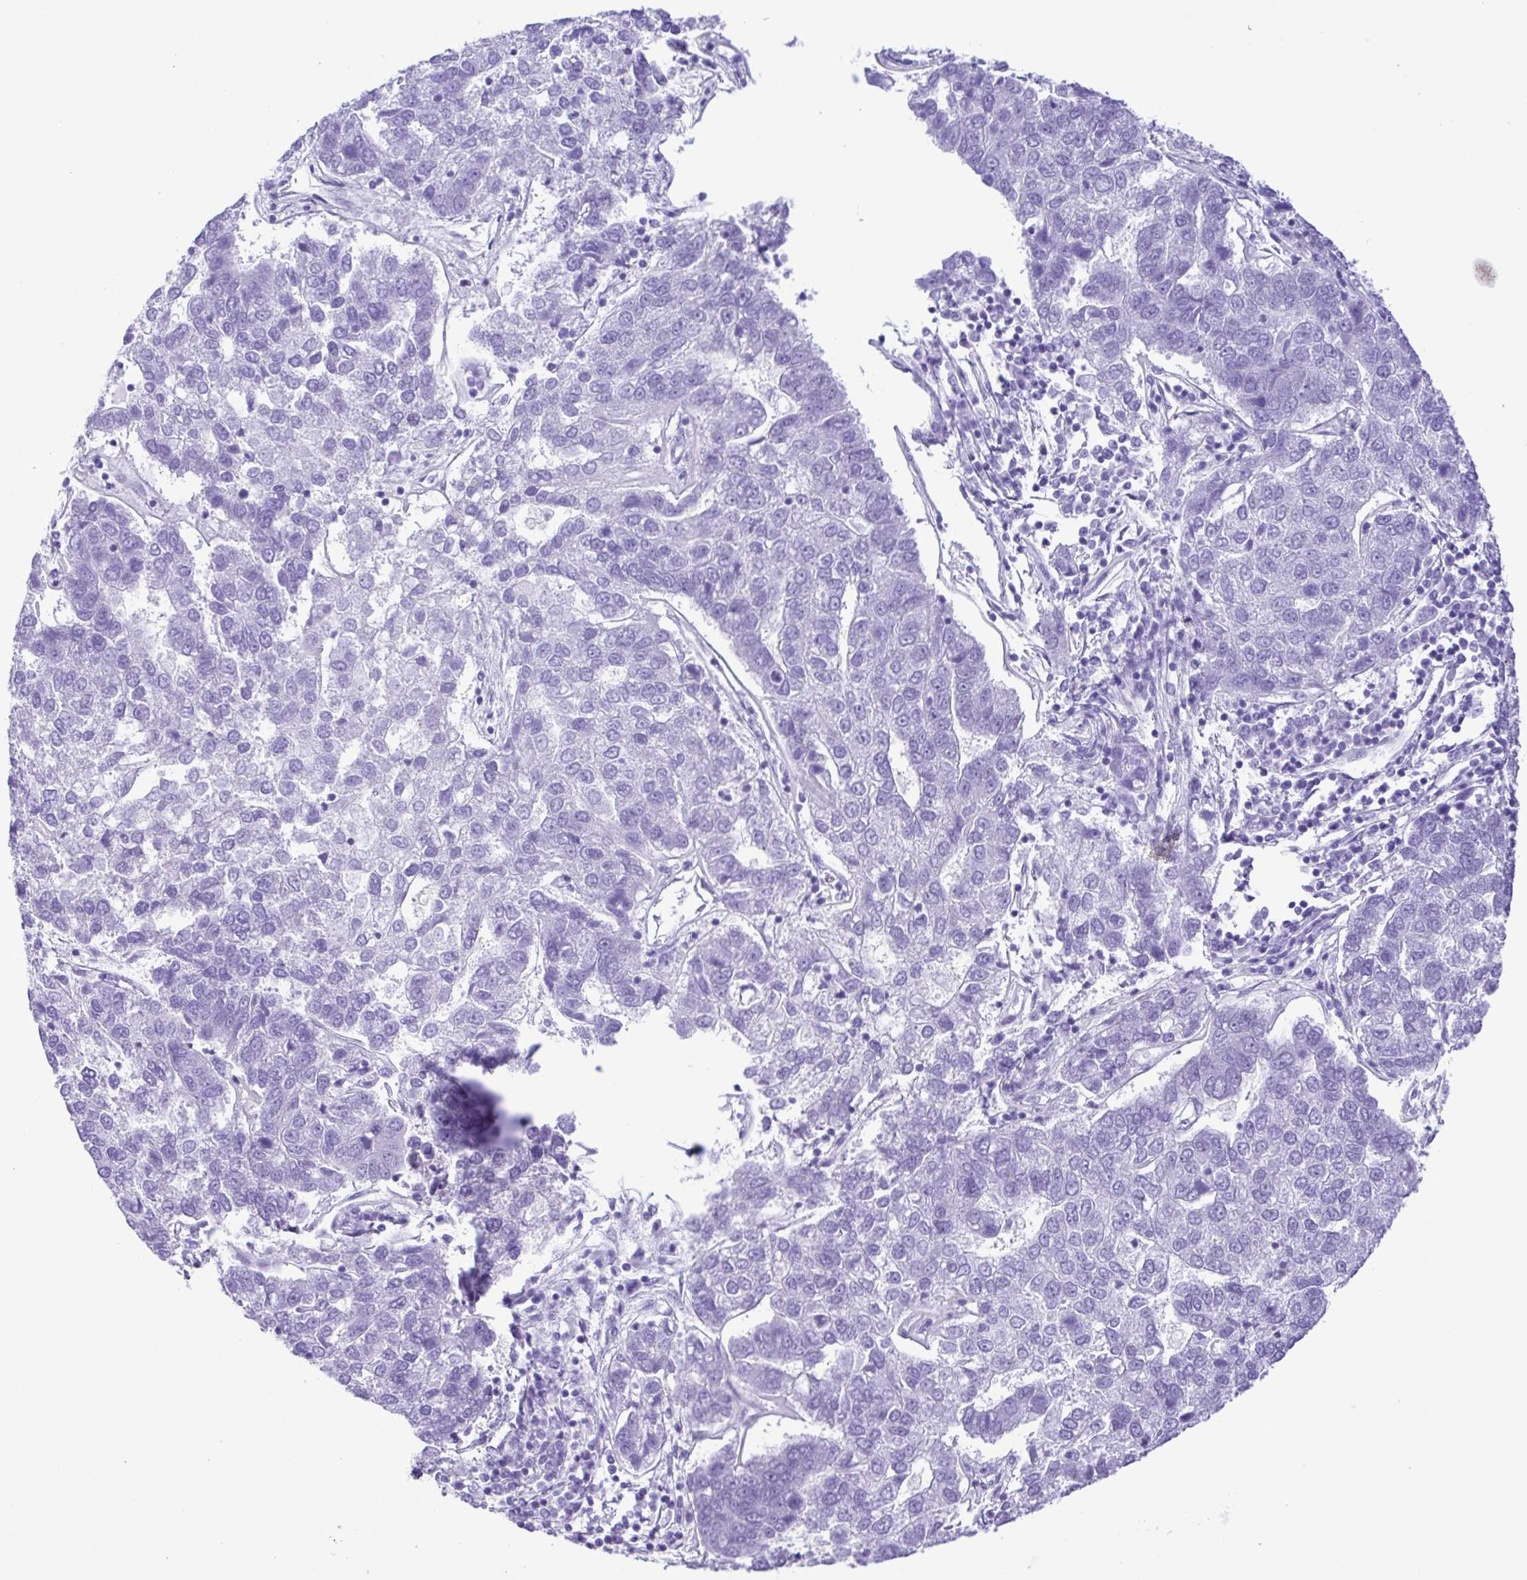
{"staining": {"intensity": "negative", "quantity": "none", "location": "none"}, "tissue": "pancreatic cancer", "cell_type": "Tumor cells", "image_type": "cancer", "snomed": [{"axis": "morphology", "description": "Adenocarcinoma, NOS"}, {"axis": "topography", "description": "Pancreas"}], "caption": "Pancreatic cancer (adenocarcinoma) was stained to show a protein in brown. There is no significant staining in tumor cells.", "gene": "CASP14", "patient": {"sex": "female", "age": 61}}